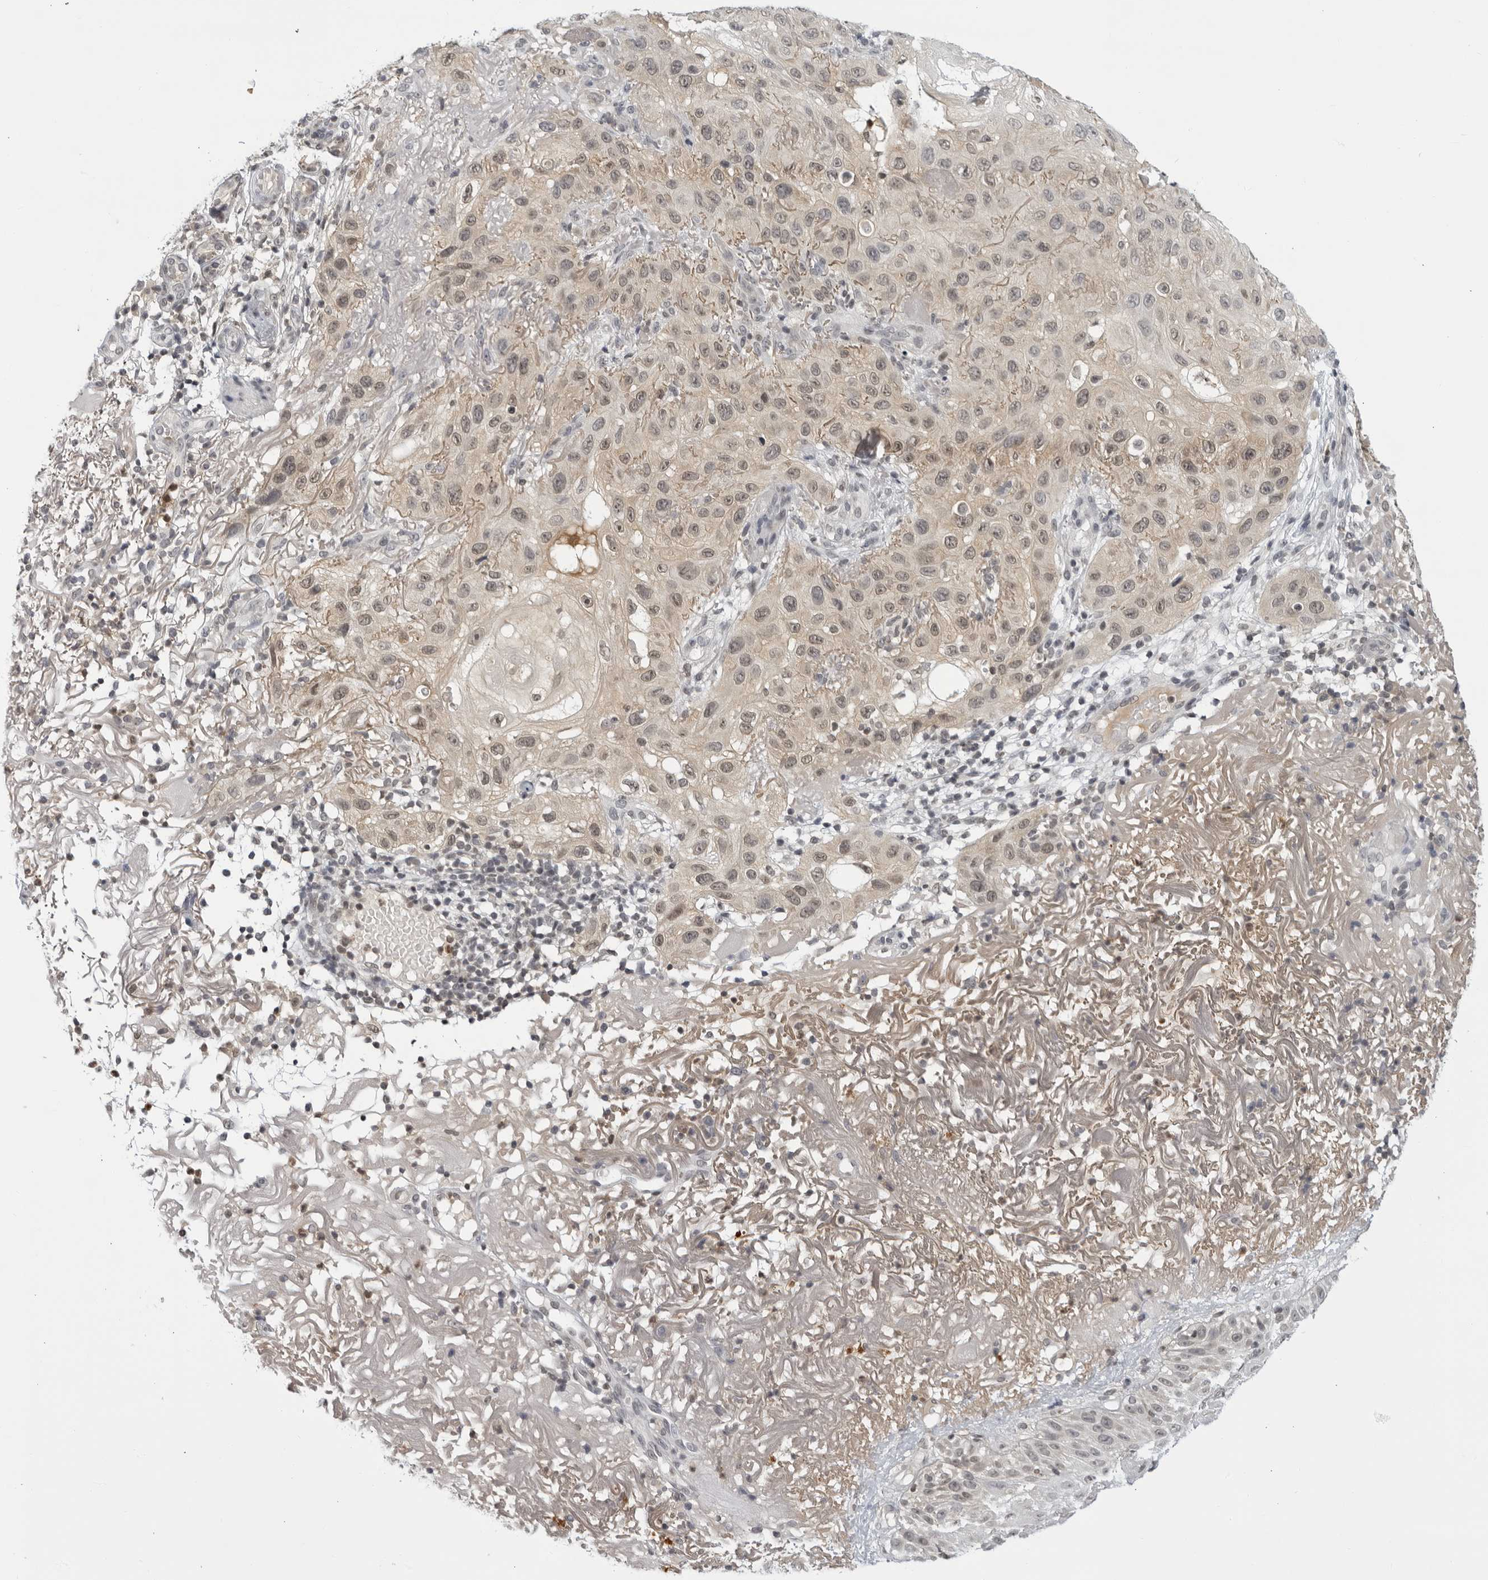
{"staining": {"intensity": "weak", "quantity": "25%-75%", "location": "nuclear"}, "tissue": "skin cancer", "cell_type": "Tumor cells", "image_type": "cancer", "snomed": [{"axis": "morphology", "description": "Normal tissue, NOS"}, {"axis": "morphology", "description": "Squamous cell carcinoma, NOS"}, {"axis": "topography", "description": "Skin"}], "caption": "Approximately 25%-75% of tumor cells in squamous cell carcinoma (skin) display weak nuclear protein staining as visualized by brown immunohistochemical staining.", "gene": "CC2D1B", "patient": {"sex": "female", "age": 96}}